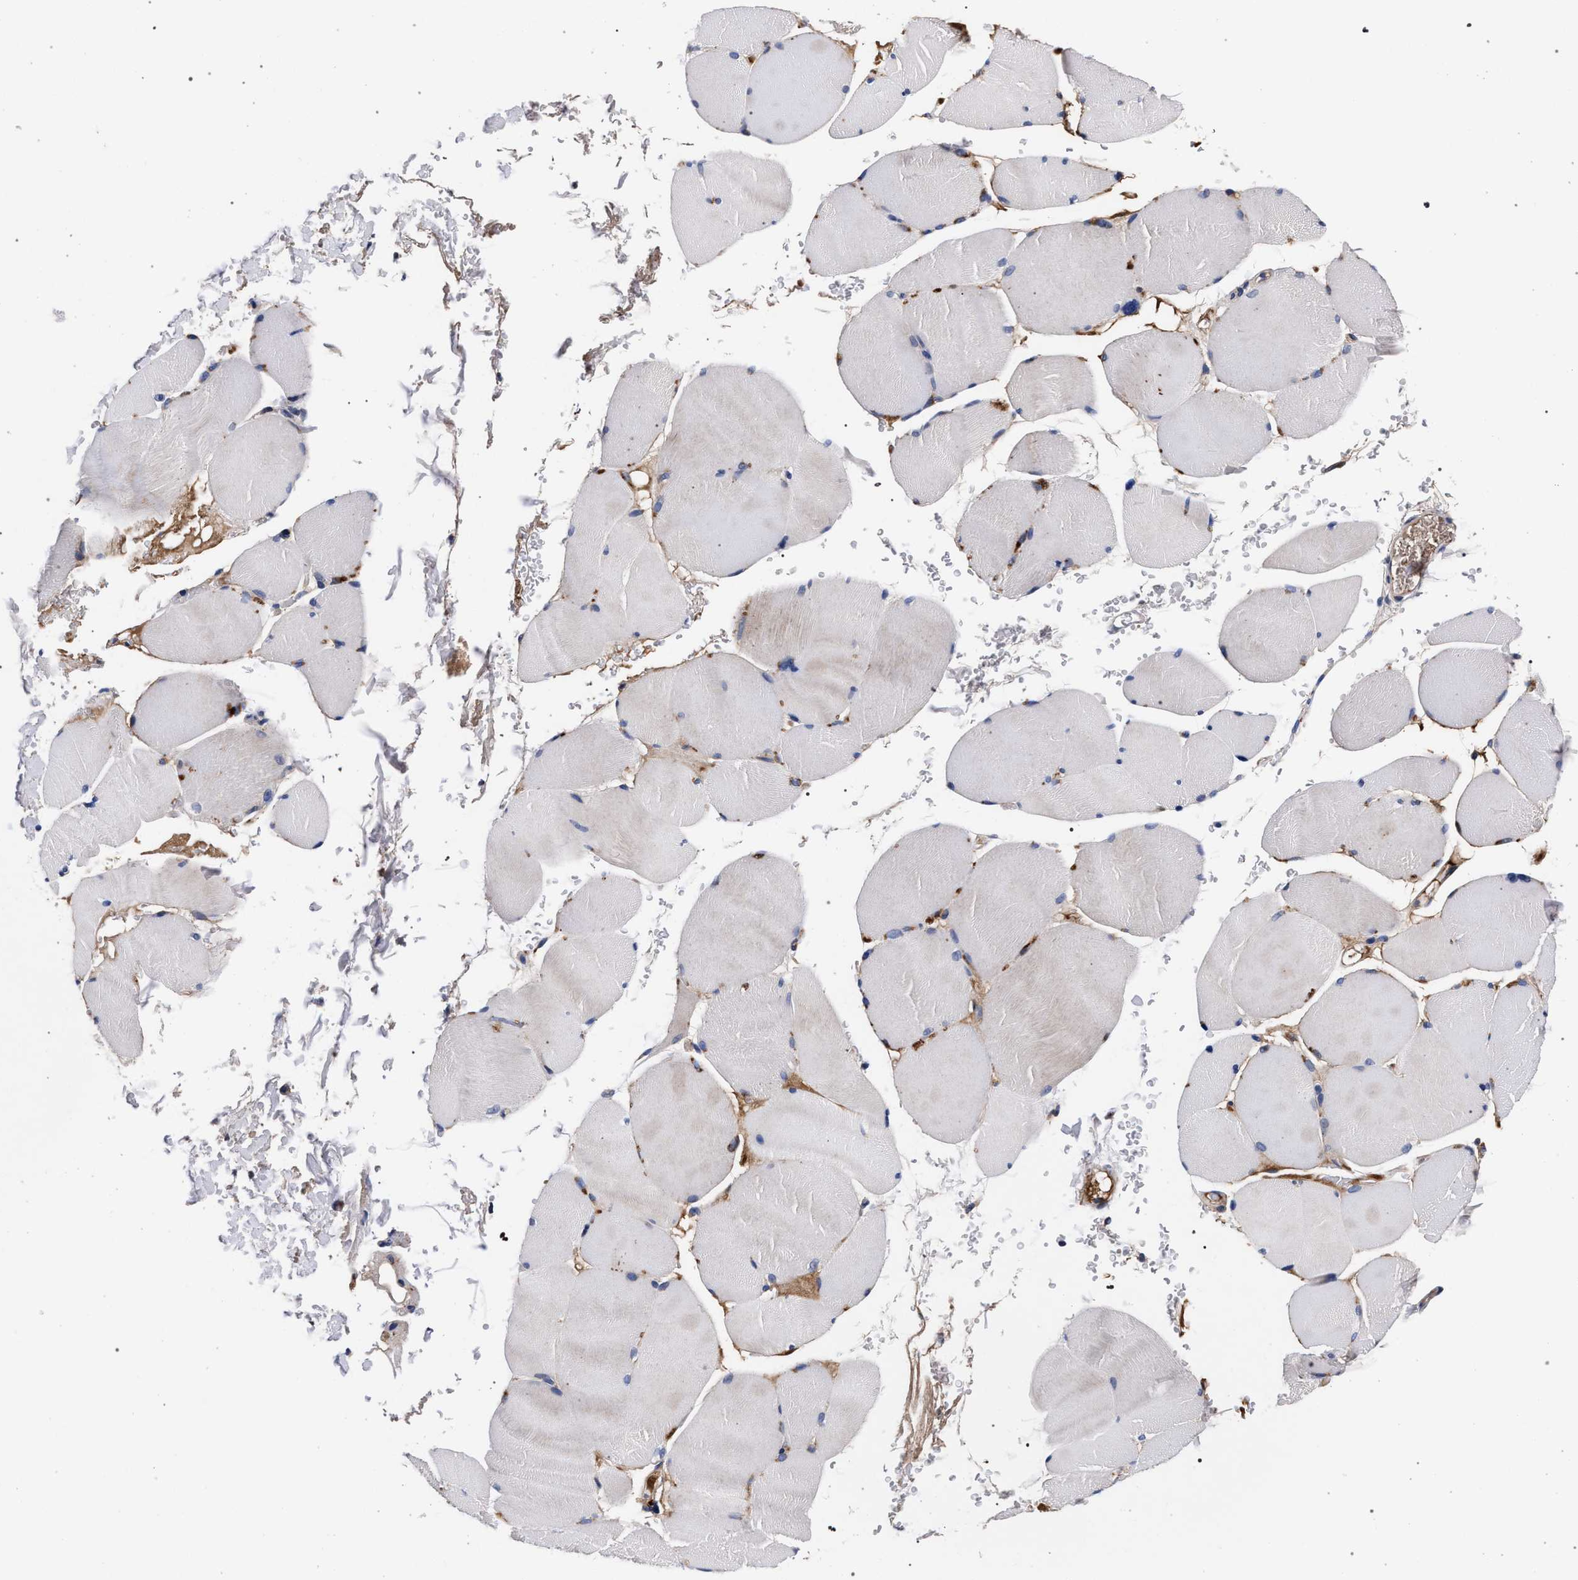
{"staining": {"intensity": "moderate", "quantity": "<25%", "location": "cytoplasmic/membranous"}, "tissue": "skeletal muscle", "cell_type": "Myocytes", "image_type": "normal", "snomed": [{"axis": "morphology", "description": "Normal tissue, NOS"}, {"axis": "topography", "description": "Skin"}, {"axis": "topography", "description": "Skeletal muscle"}], "caption": "Myocytes display low levels of moderate cytoplasmic/membranous staining in about <25% of cells in unremarkable skeletal muscle. The protein of interest is shown in brown color, while the nuclei are stained blue.", "gene": "ACOX1", "patient": {"sex": "male", "age": 83}}